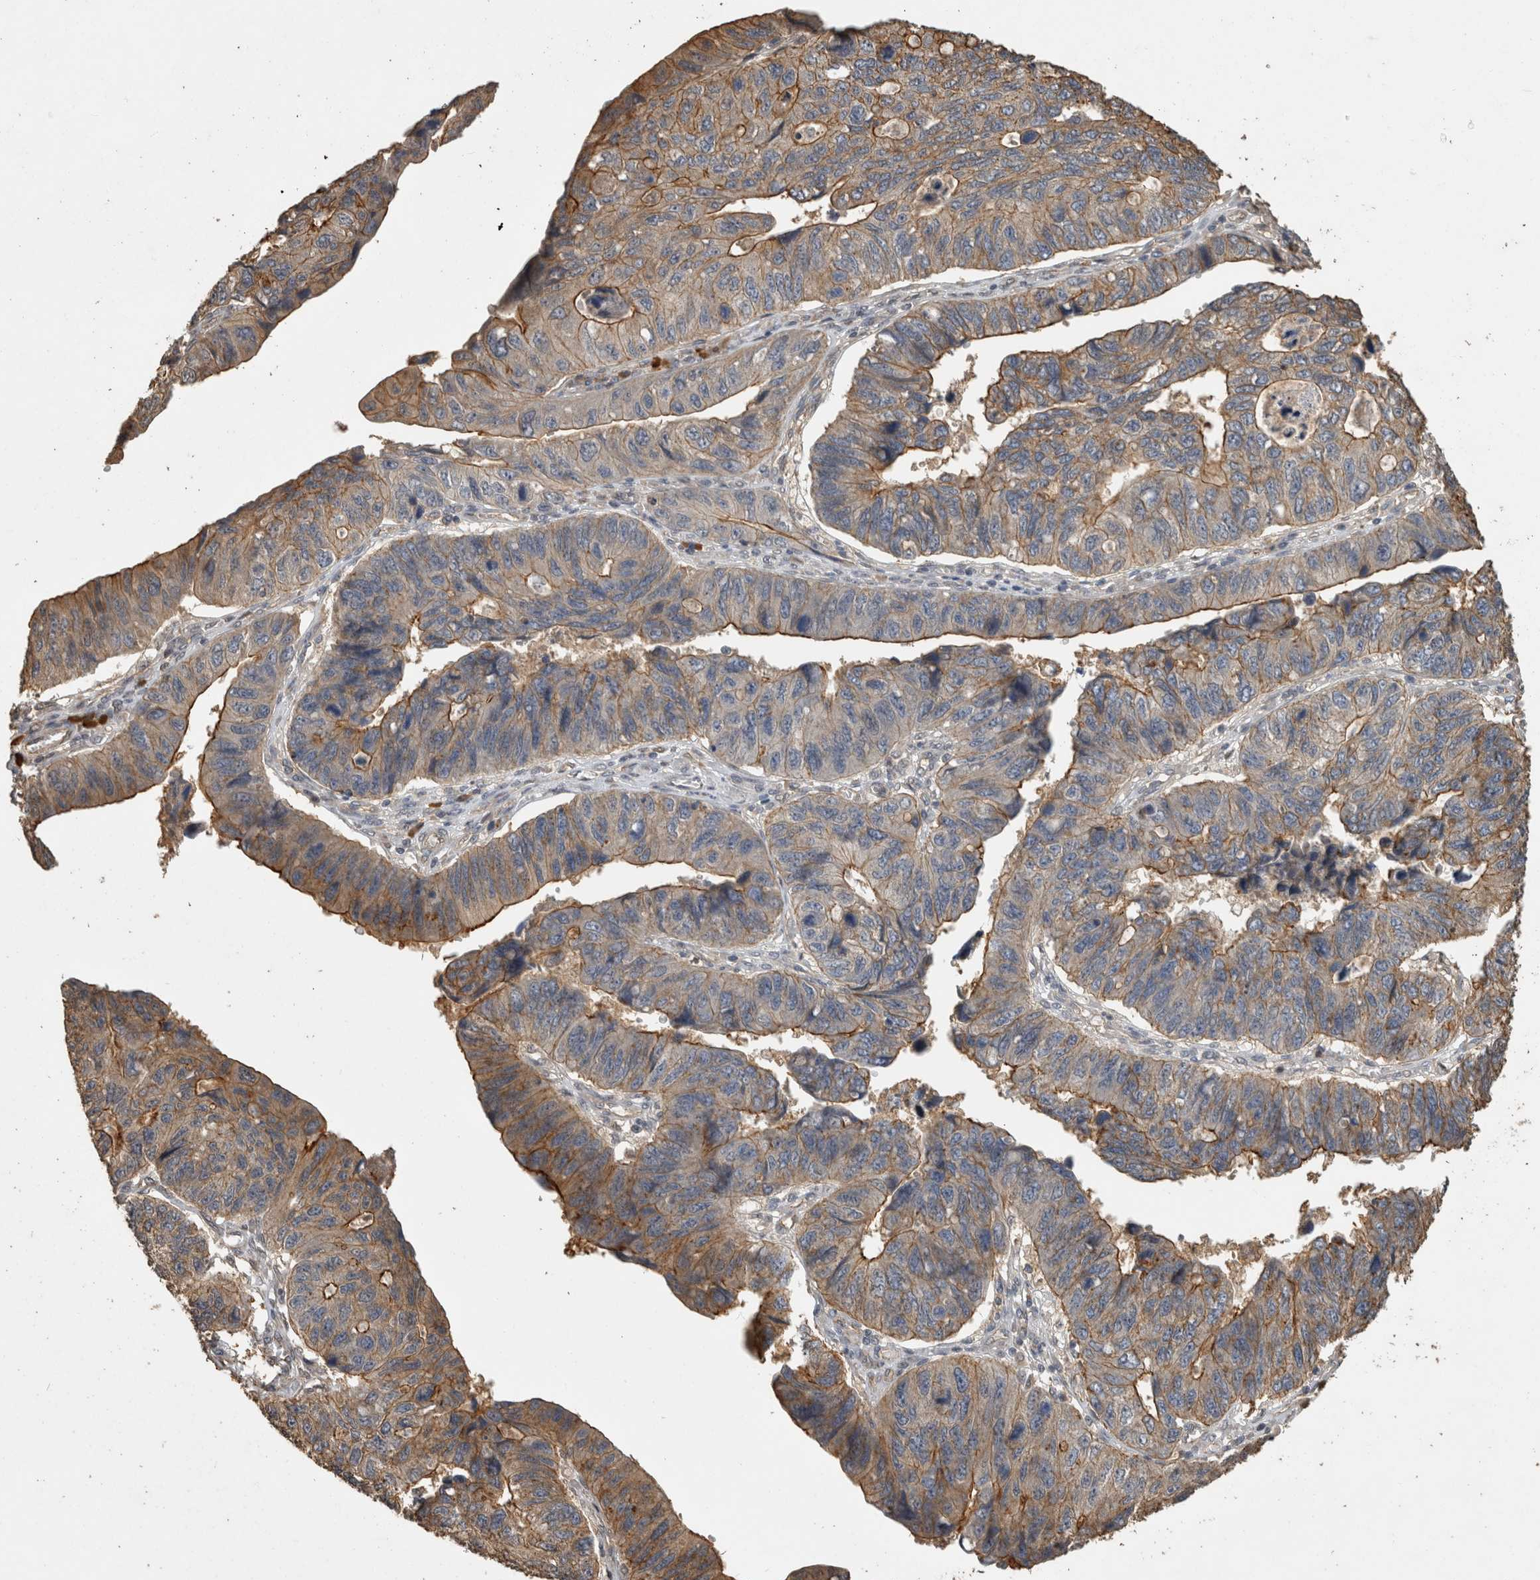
{"staining": {"intensity": "moderate", "quantity": "25%-75%", "location": "cytoplasmic/membranous"}, "tissue": "stomach cancer", "cell_type": "Tumor cells", "image_type": "cancer", "snomed": [{"axis": "morphology", "description": "Adenocarcinoma, NOS"}, {"axis": "topography", "description": "Stomach"}], "caption": "Human adenocarcinoma (stomach) stained for a protein (brown) exhibits moderate cytoplasmic/membranous positive positivity in approximately 25%-75% of tumor cells.", "gene": "RHPN1", "patient": {"sex": "male", "age": 59}}